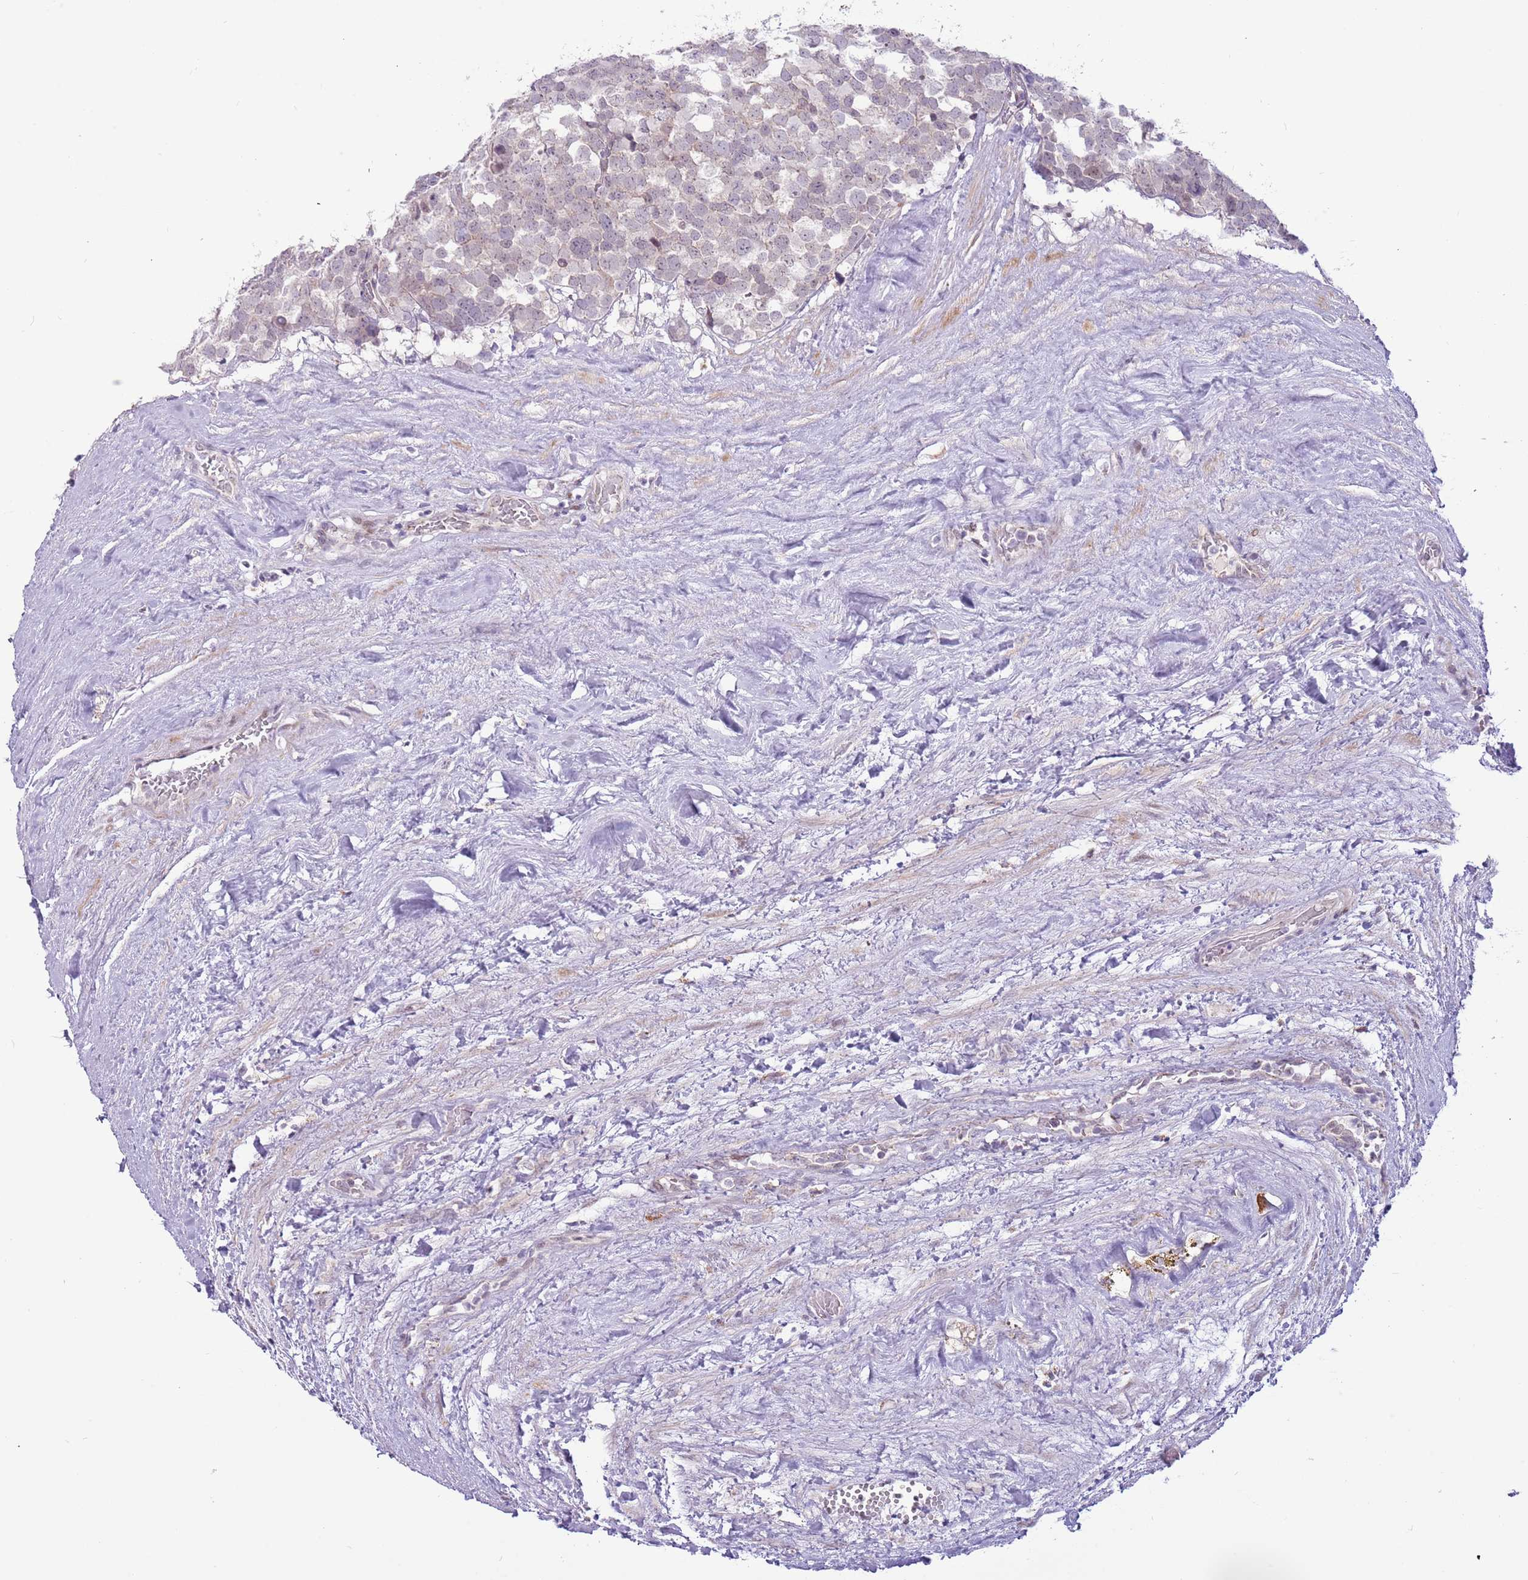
{"staining": {"intensity": "negative", "quantity": "none", "location": "none"}, "tissue": "testis cancer", "cell_type": "Tumor cells", "image_type": "cancer", "snomed": [{"axis": "morphology", "description": "Seminoma, NOS"}, {"axis": "topography", "description": "Testis"}], "caption": "Histopathology image shows no significant protein expression in tumor cells of seminoma (testis). (Immunohistochemistry, brightfield microscopy, high magnification).", "gene": "MLLT11", "patient": {"sex": "male", "age": 71}}